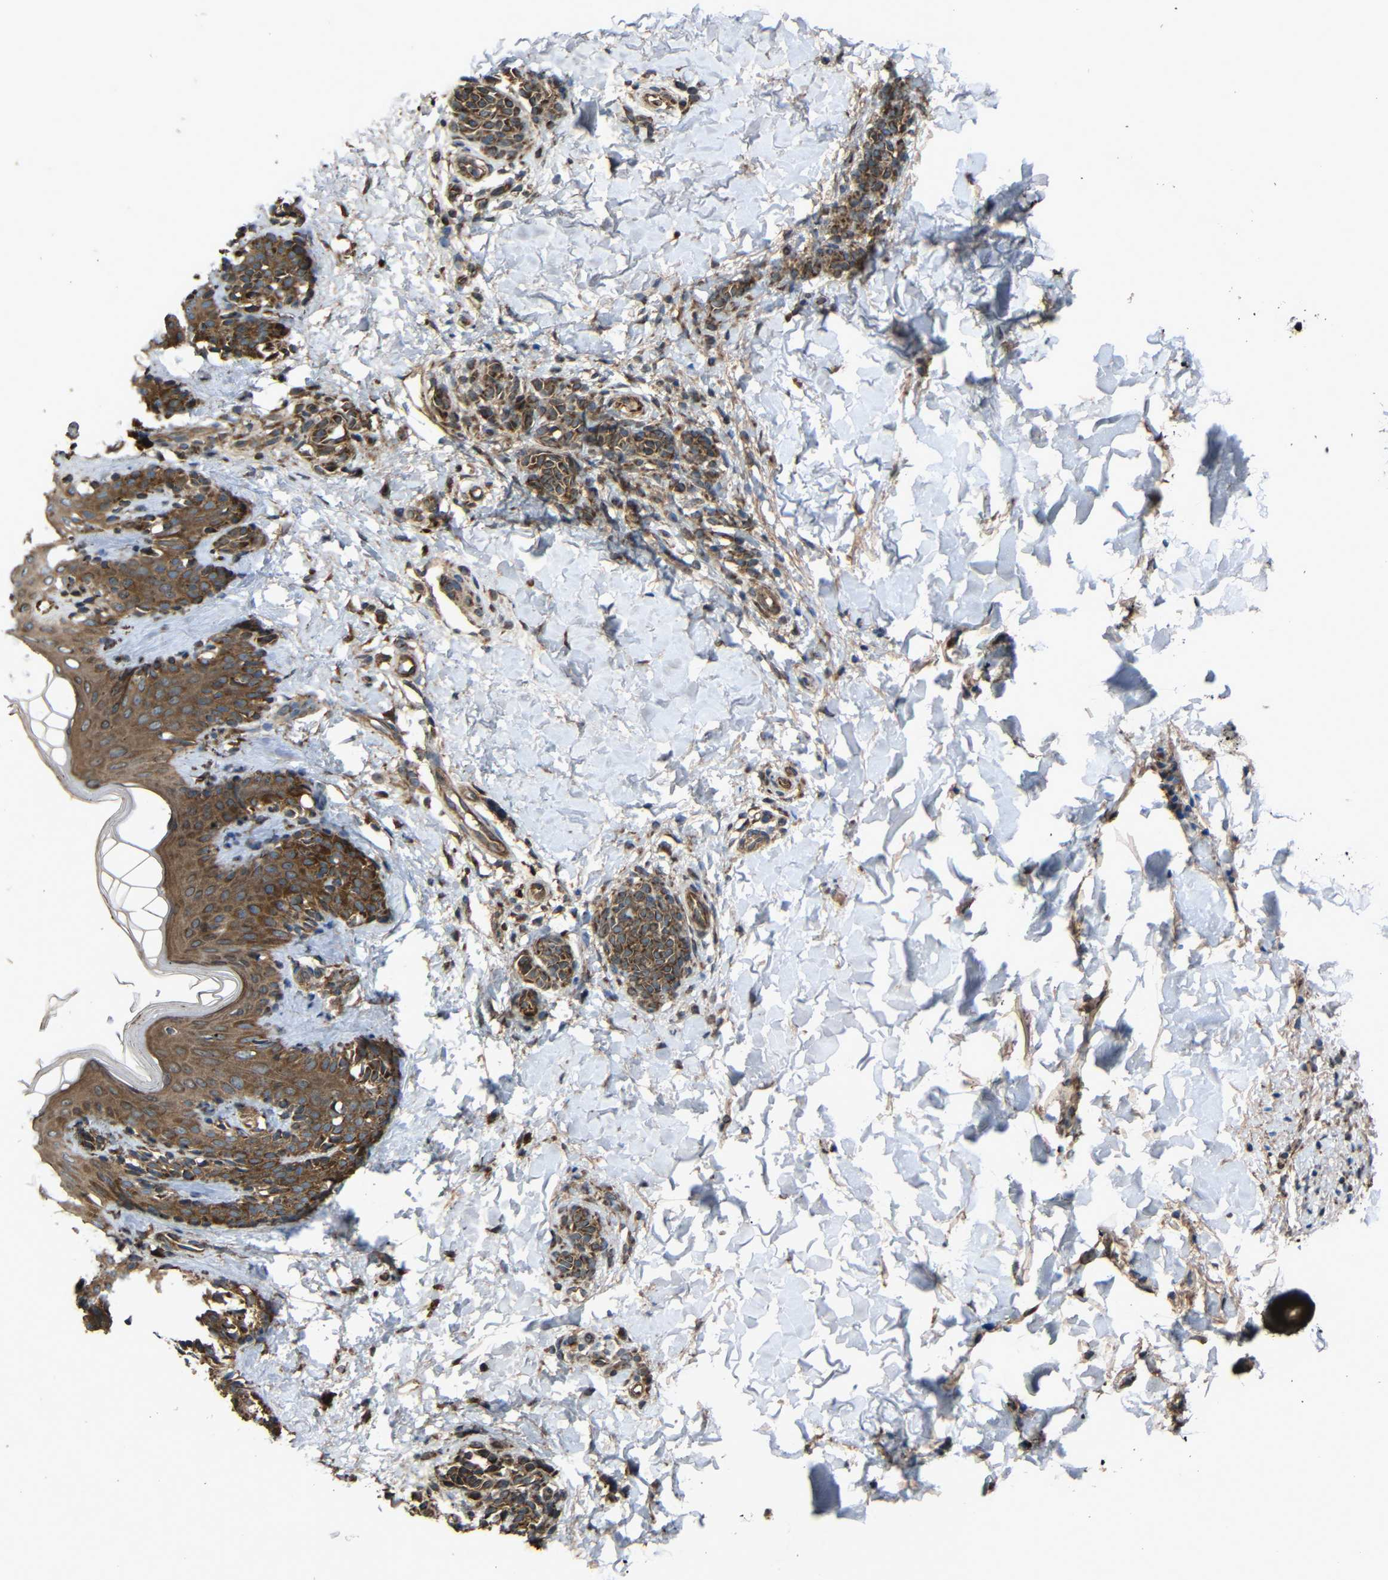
{"staining": {"intensity": "moderate", "quantity": ">75%", "location": "cytoplasmic/membranous"}, "tissue": "skin", "cell_type": "Fibroblasts", "image_type": "normal", "snomed": [{"axis": "morphology", "description": "Normal tissue, NOS"}, {"axis": "topography", "description": "Skin"}], "caption": "Protein analysis of unremarkable skin demonstrates moderate cytoplasmic/membranous staining in about >75% of fibroblasts.", "gene": "C1GALT1", "patient": {"sex": "male", "age": 16}}